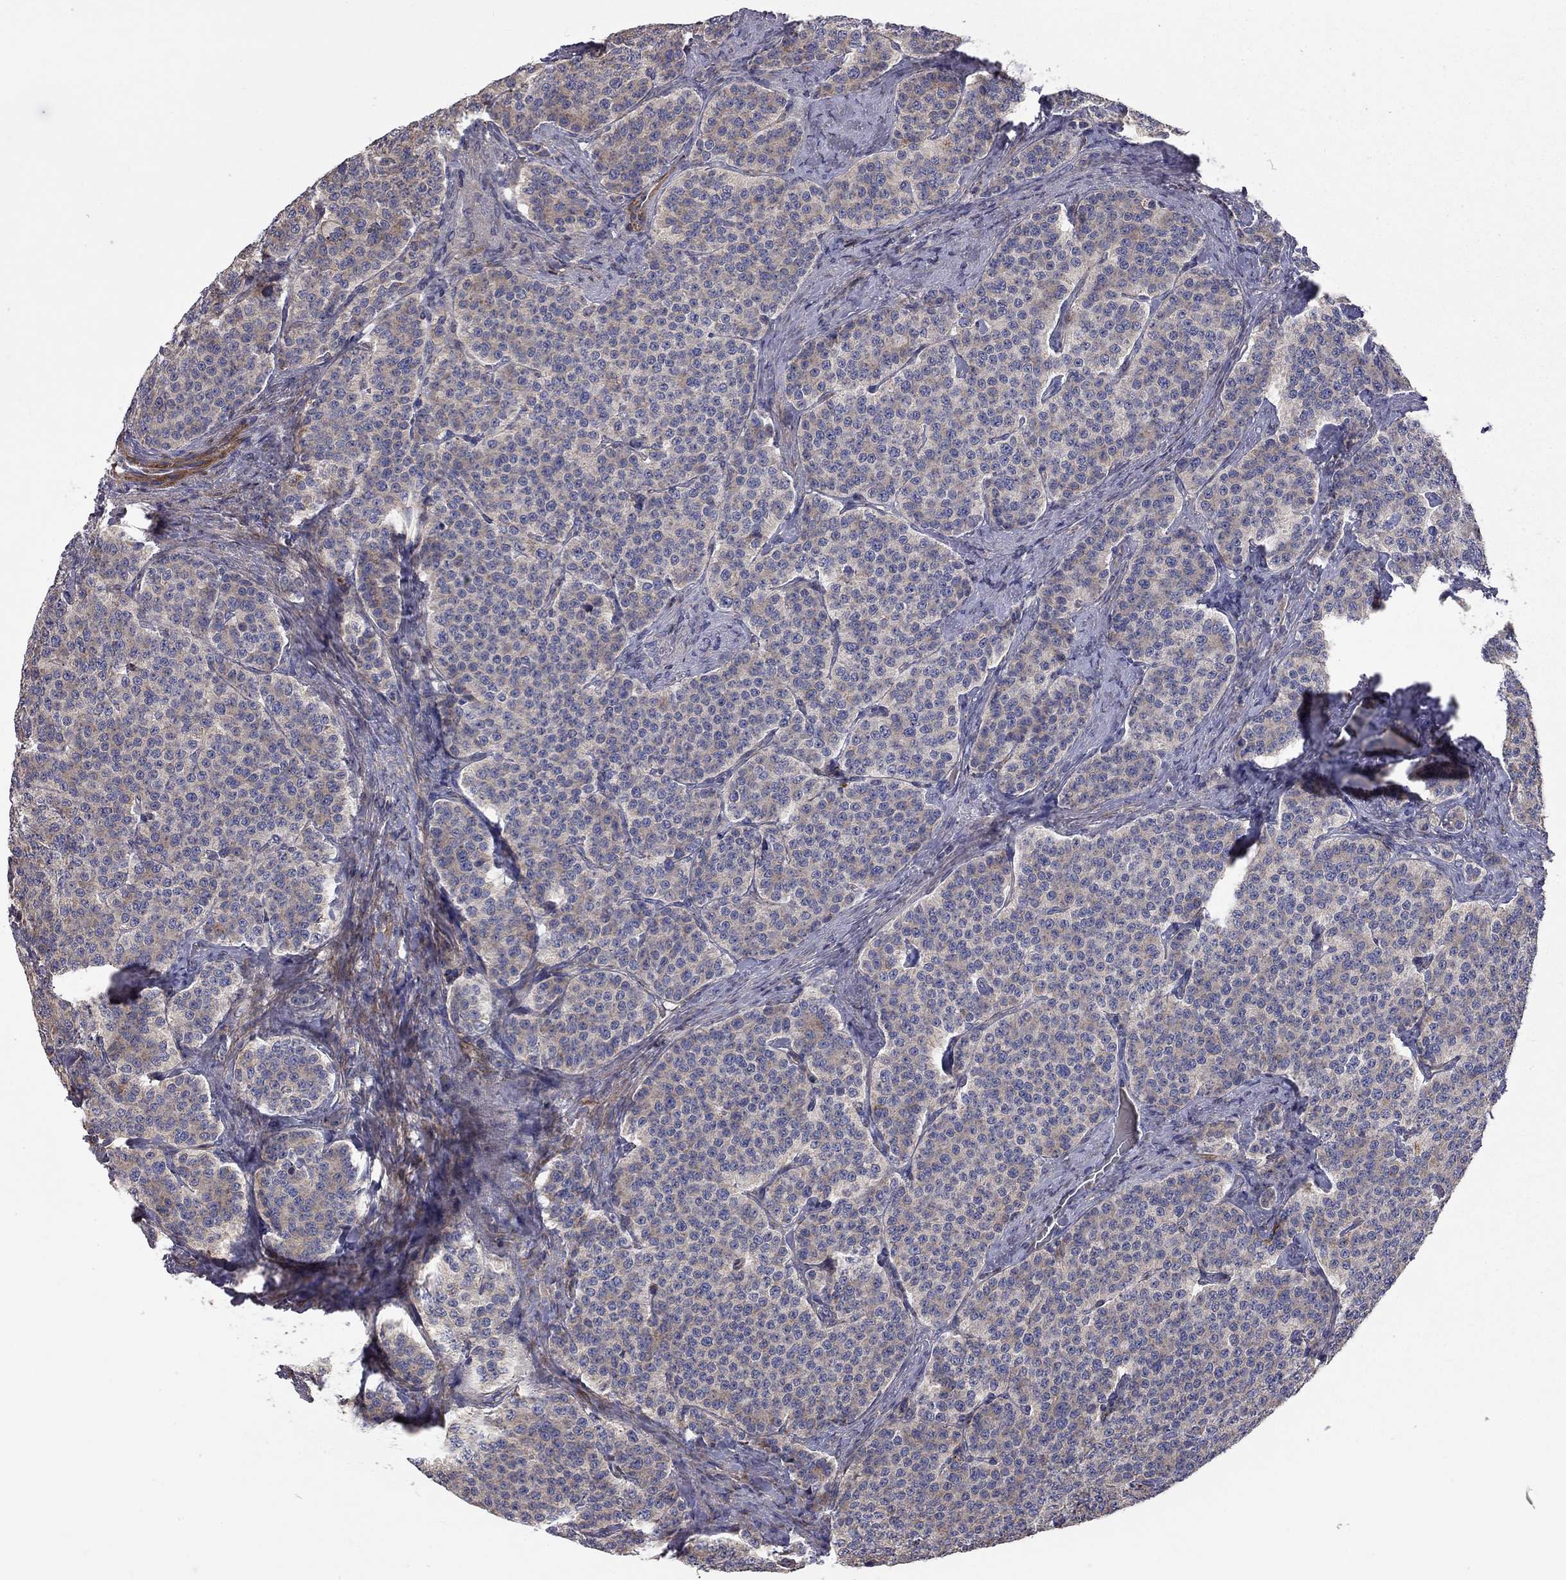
{"staining": {"intensity": "weak", "quantity": "25%-75%", "location": "cytoplasmic/membranous"}, "tissue": "carcinoid", "cell_type": "Tumor cells", "image_type": "cancer", "snomed": [{"axis": "morphology", "description": "Carcinoid, malignant, NOS"}, {"axis": "topography", "description": "Small intestine"}], "caption": "Human carcinoid stained for a protein (brown) reveals weak cytoplasmic/membranous positive staining in about 25%-75% of tumor cells.", "gene": "KANSL1L", "patient": {"sex": "female", "age": 58}}